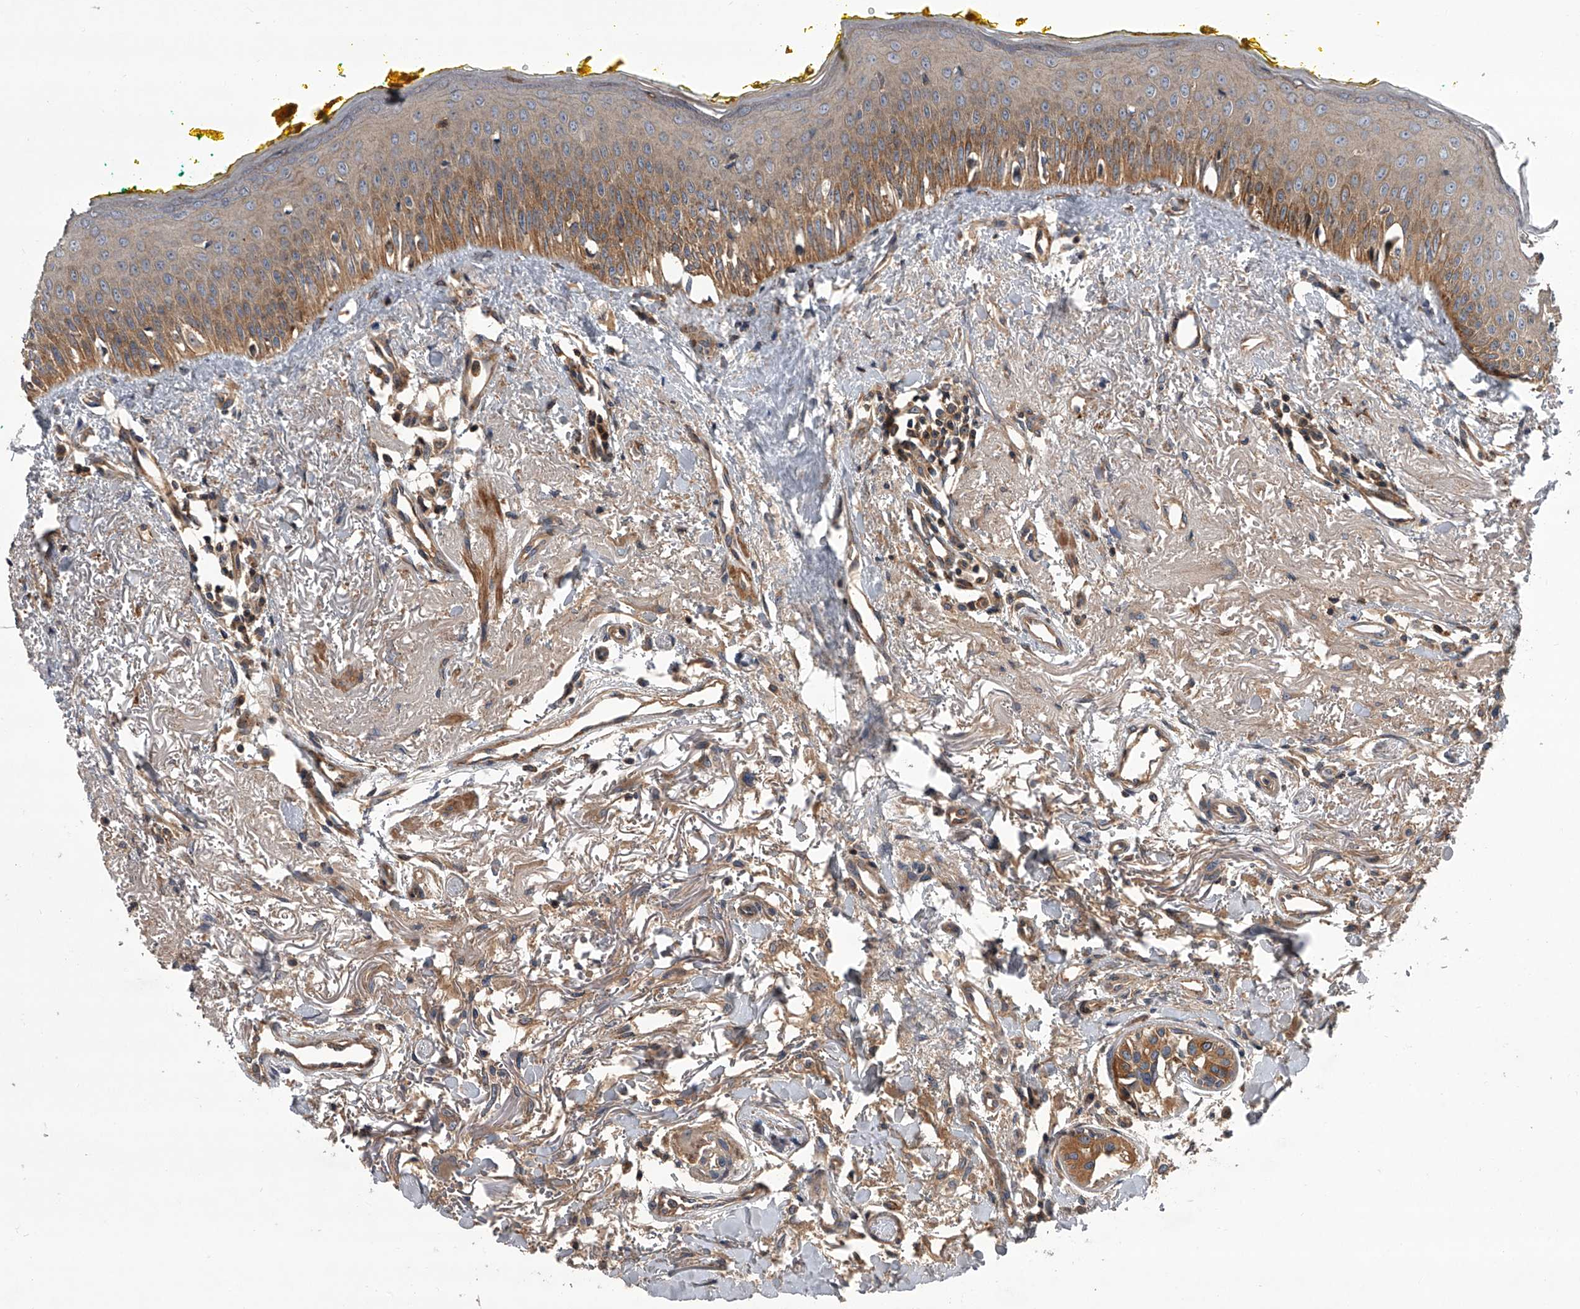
{"staining": {"intensity": "strong", "quantity": ">75%", "location": "cytoplasmic/membranous"}, "tissue": "oral mucosa", "cell_type": "Squamous epithelial cells", "image_type": "normal", "snomed": [{"axis": "morphology", "description": "Normal tissue, NOS"}, {"axis": "topography", "description": "Oral tissue"}], "caption": "A high-resolution image shows immunohistochemistry staining of unremarkable oral mucosa, which reveals strong cytoplasmic/membranous staining in about >75% of squamous epithelial cells. (brown staining indicates protein expression, while blue staining denotes nuclei).", "gene": "USP47", "patient": {"sex": "female", "age": 70}}